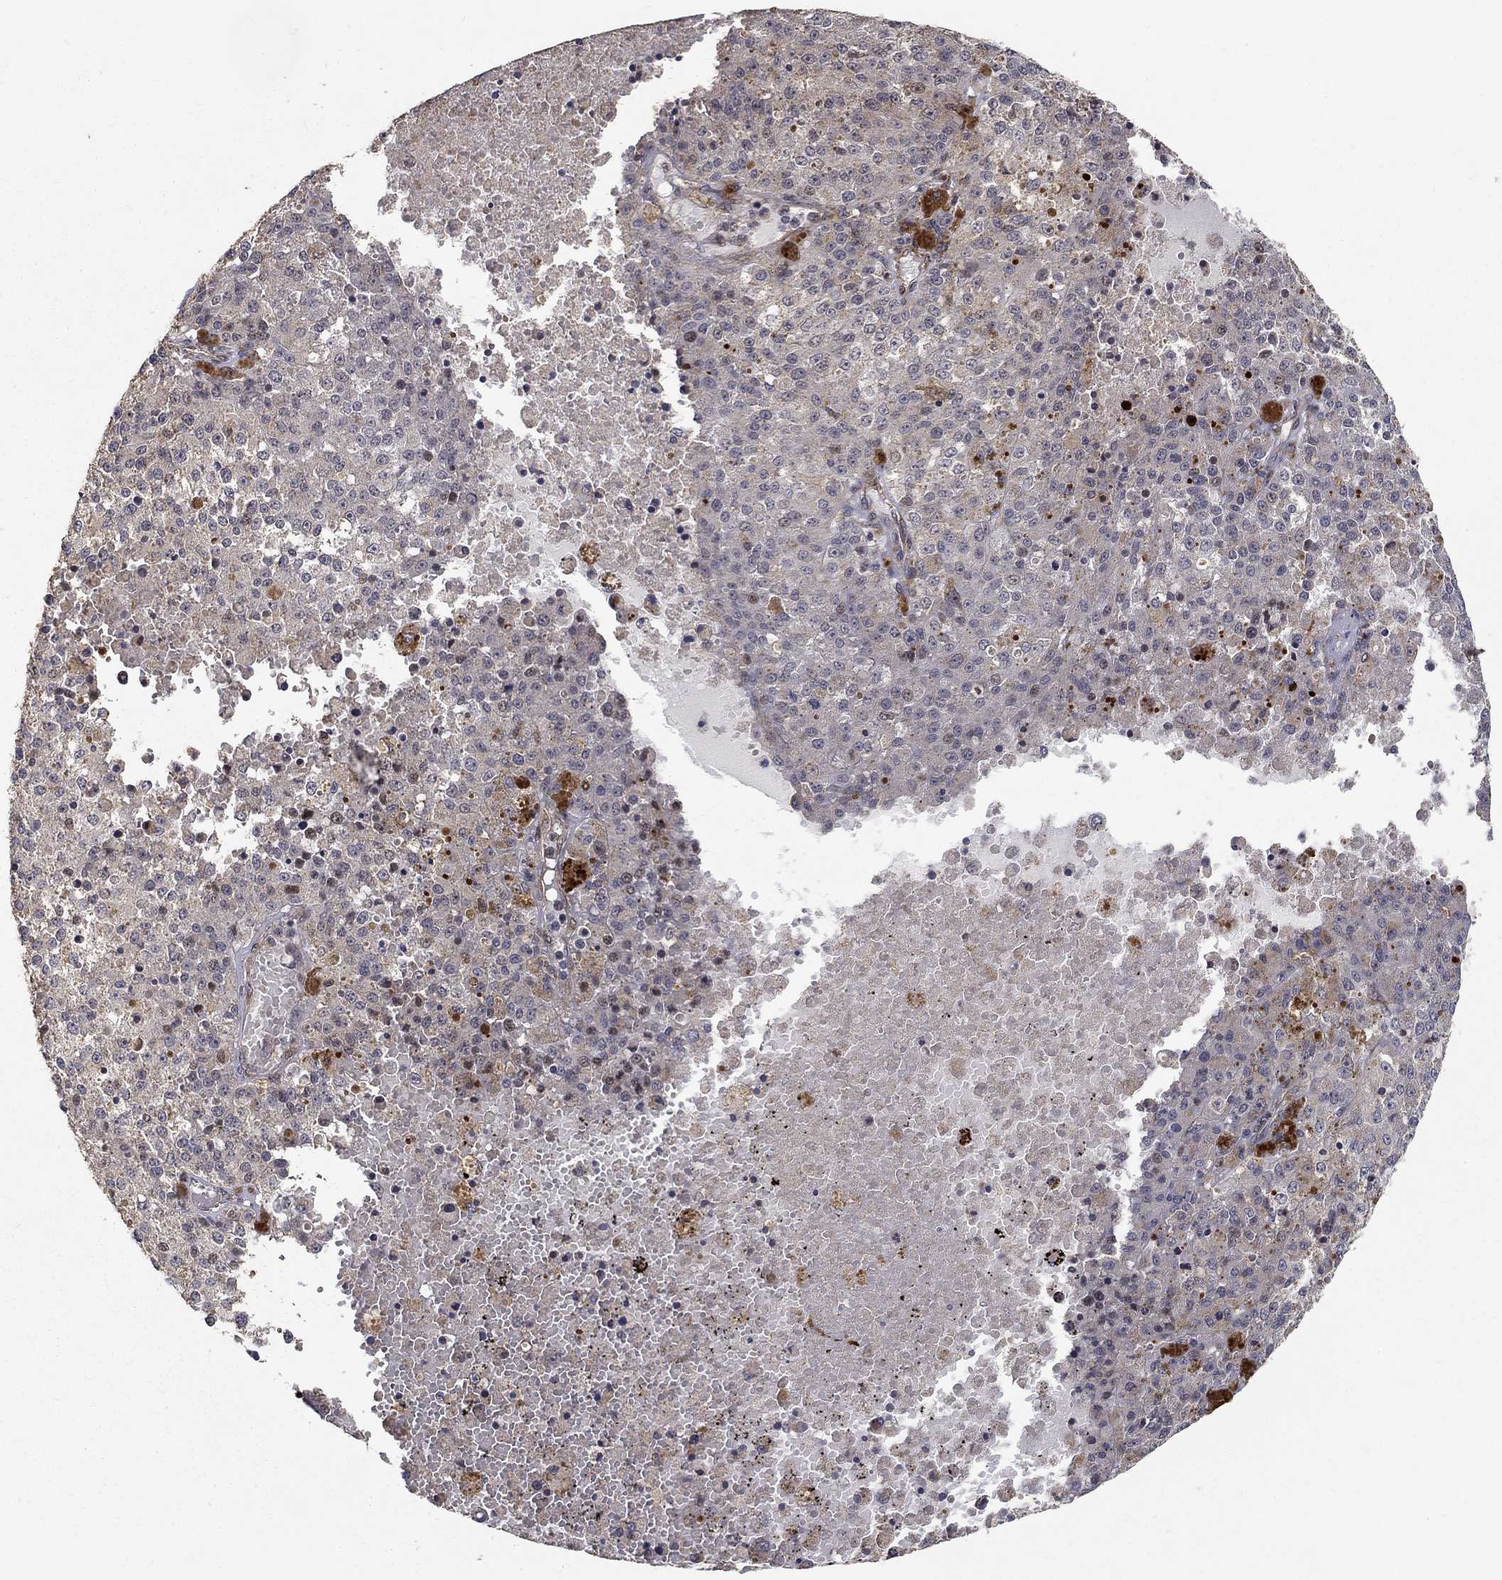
{"staining": {"intensity": "negative", "quantity": "none", "location": "none"}, "tissue": "melanoma", "cell_type": "Tumor cells", "image_type": "cancer", "snomed": [{"axis": "morphology", "description": "Malignant melanoma, Metastatic site"}, {"axis": "topography", "description": "Lymph node"}], "caption": "IHC micrograph of melanoma stained for a protein (brown), which demonstrates no expression in tumor cells. (Brightfield microscopy of DAB (3,3'-diaminobenzidine) IHC at high magnification).", "gene": "ZNF594", "patient": {"sex": "female", "age": 64}}